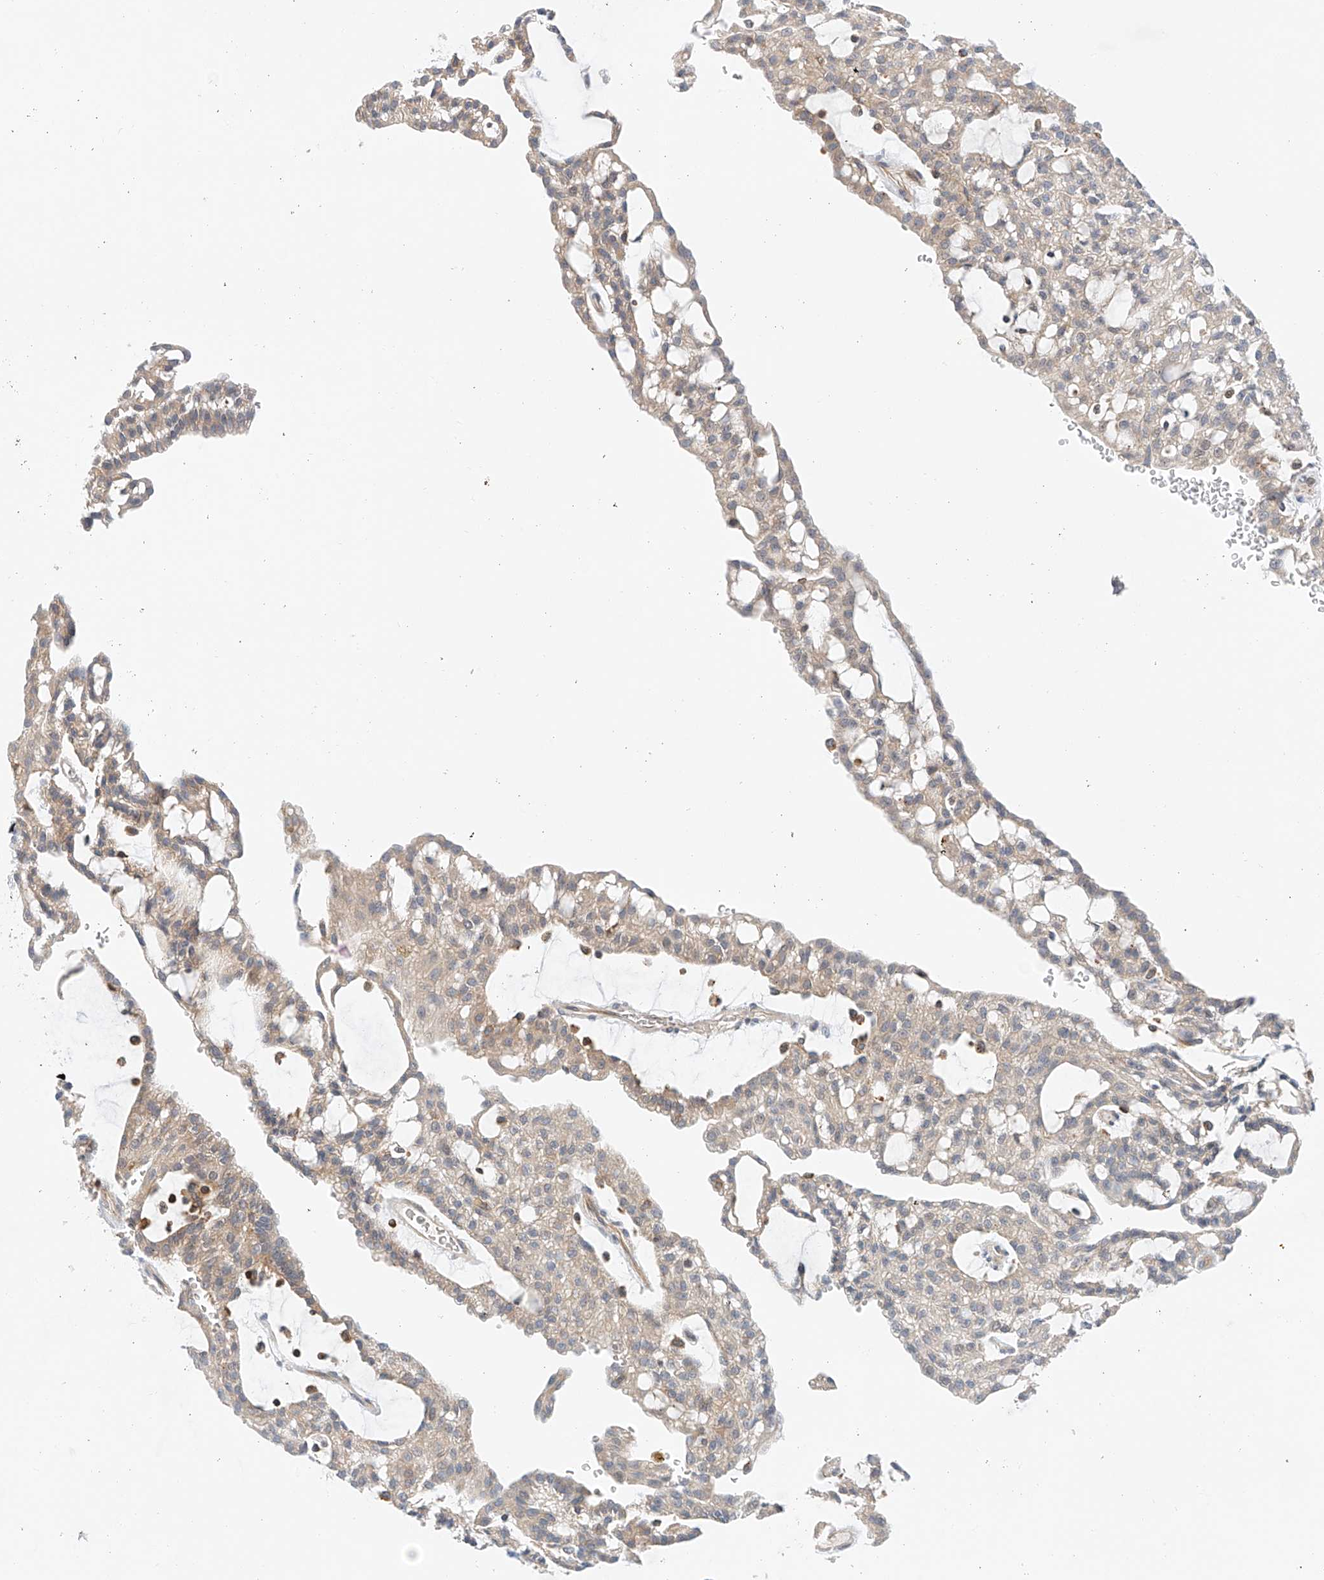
{"staining": {"intensity": "weak", "quantity": "25%-75%", "location": "cytoplasmic/membranous"}, "tissue": "renal cancer", "cell_type": "Tumor cells", "image_type": "cancer", "snomed": [{"axis": "morphology", "description": "Adenocarcinoma, NOS"}, {"axis": "topography", "description": "Kidney"}], "caption": "Renal cancer stained with a brown dye displays weak cytoplasmic/membranous positive staining in approximately 25%-75% of tumor cells.", "gene": "MFN2", "patient": {"sex": "male", "age": 63}}